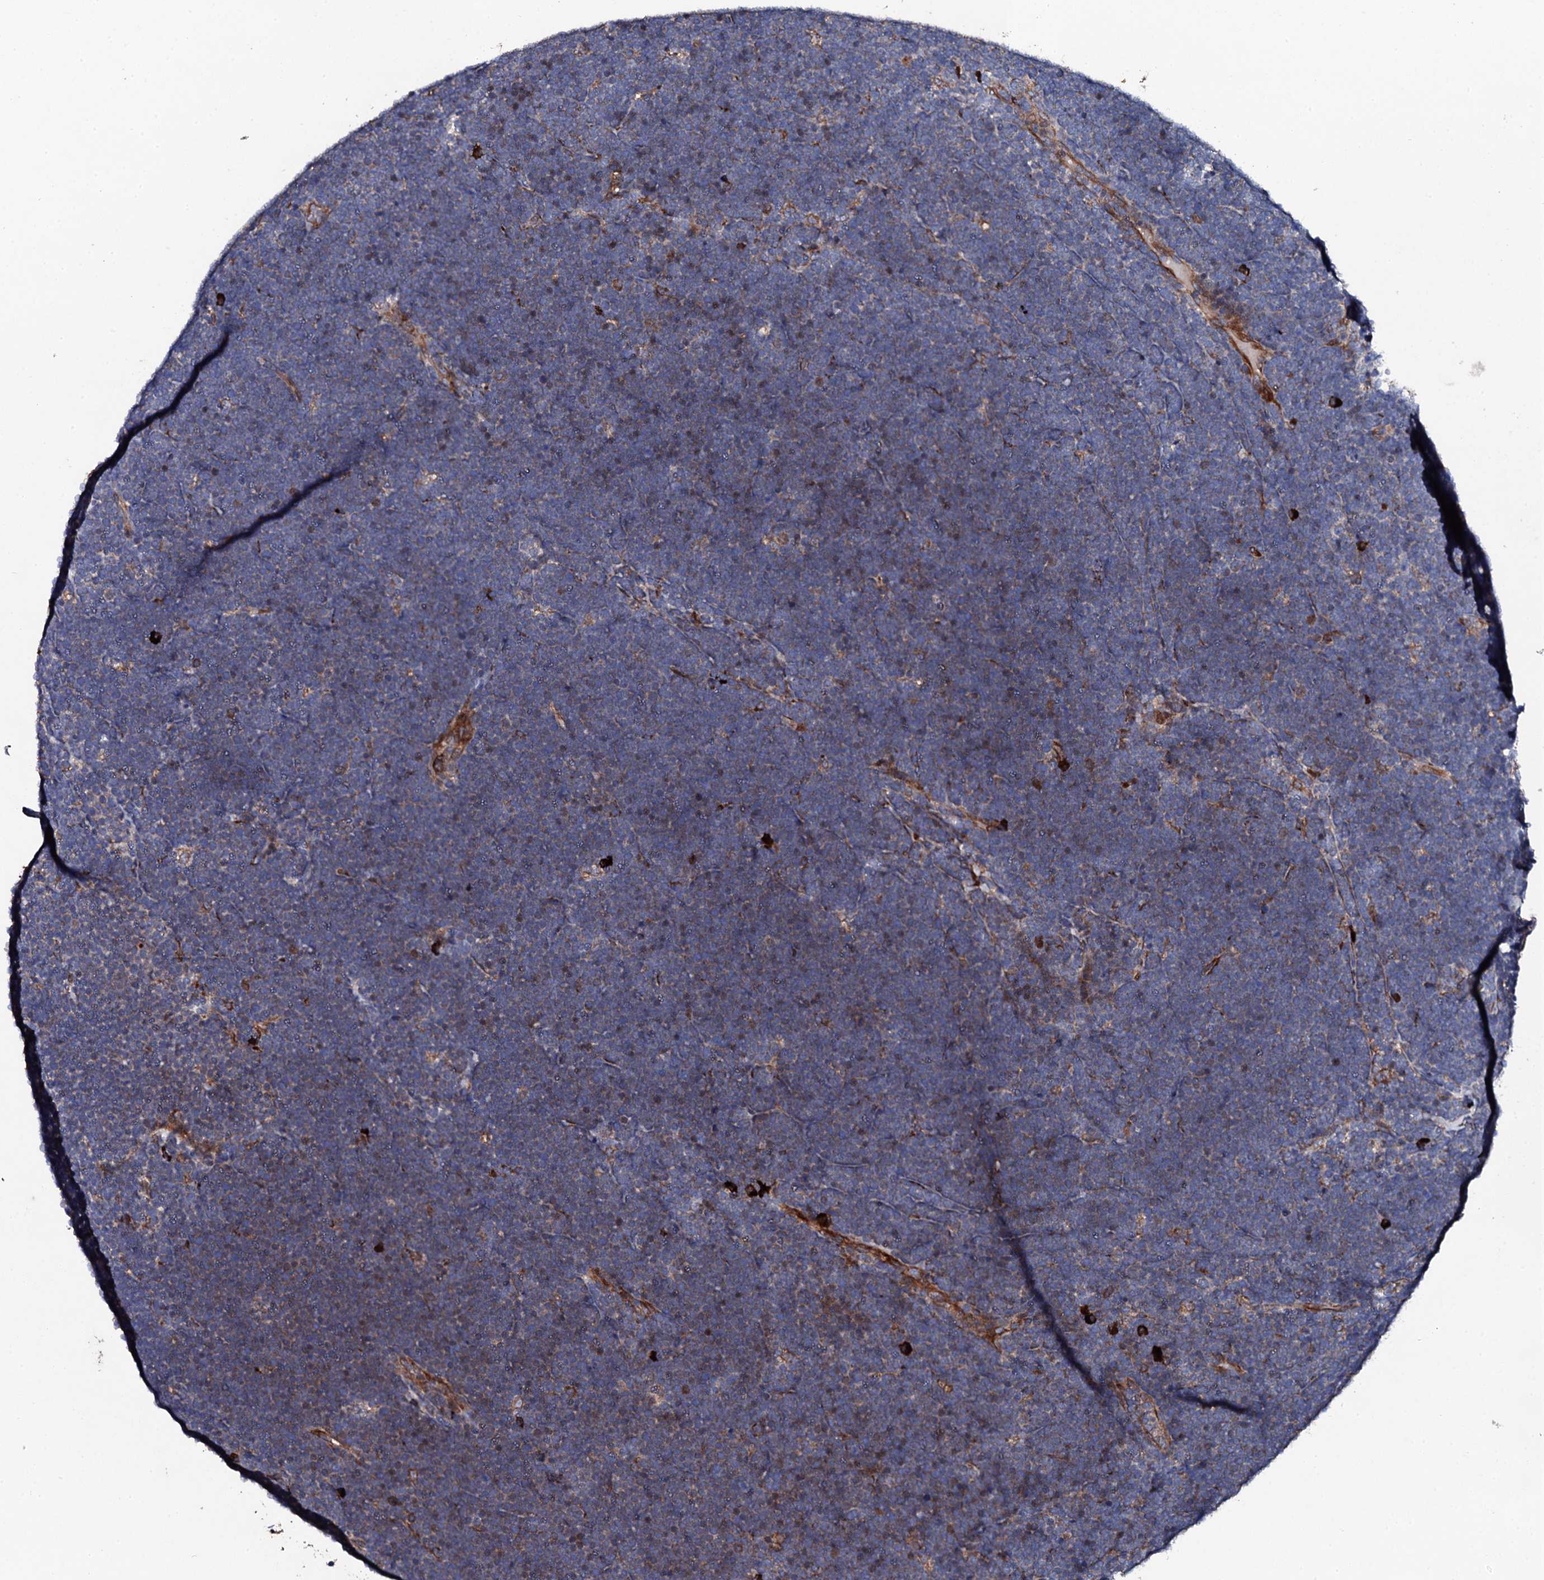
{"staining": {"intensity": "weak", "quantity": "<25%", "location": "cytoplasmic/membranous"}, "tissue": "lymphoma", "cell_type": "Tumor cells", "image_type": "cancer", "snomed": [{"axis": "morphology", "description": "Malignant lymphoma, non-Hodgkin's type, High grade"}, {"axis": "topography", "description": "Lymph node"}], "caption": "The histopathology image demonstrates no staining of tumor cells in lymphoma.", "gene": "LIPT2", "patient": {"sex": "male", "age": 13}}